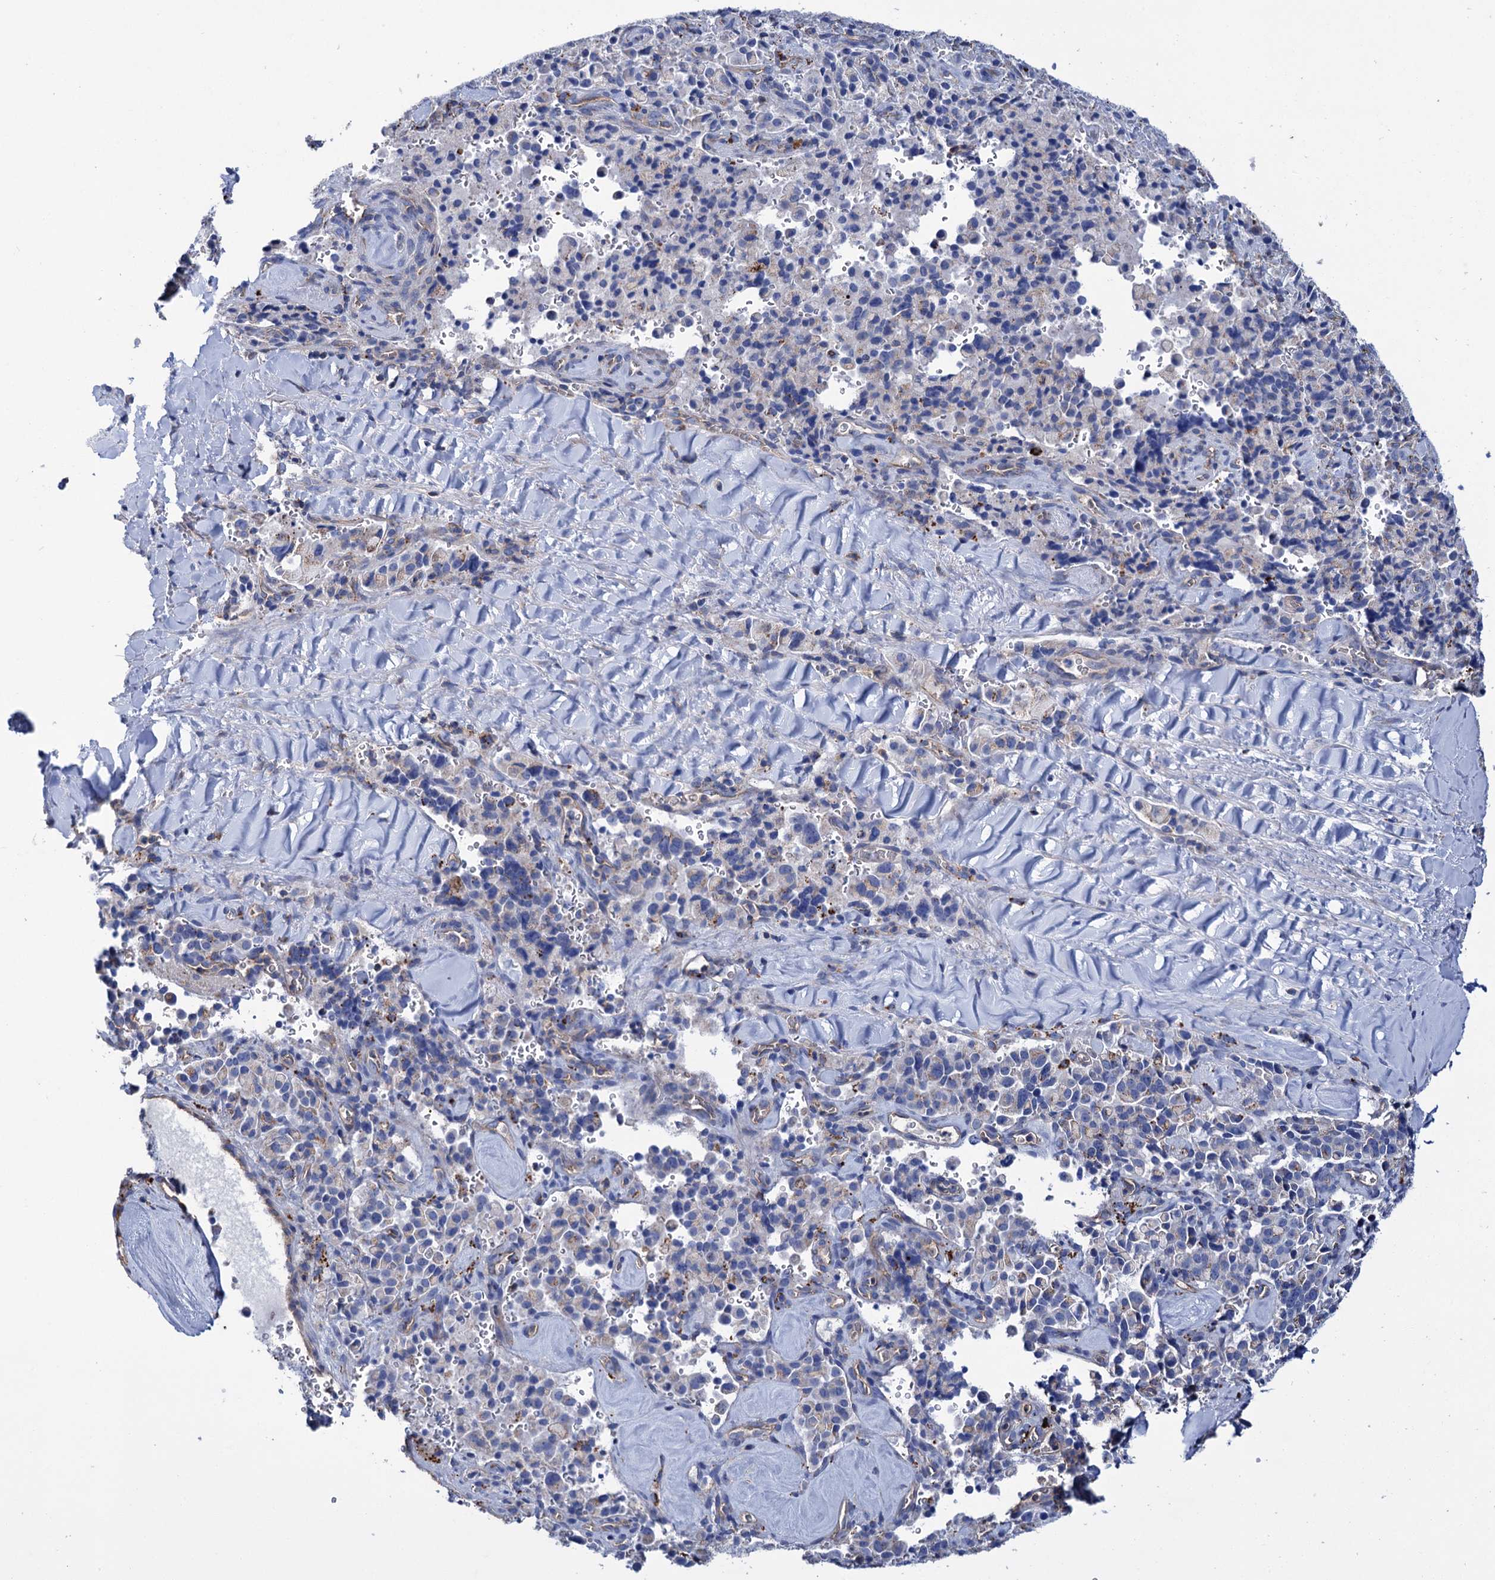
{"staining": {"intensity": "negative", "quantity": "none", "location": "none"}, "tissue": "pancreatic cancer", "cell_type": "Tumor cells", "image_type": "cancer", "snomed": [{"axis": "morphology", "description": "Adenocarcinoma, NOS"}, {"axis": "topography", "description": "Pancreas"}], "caption": "IHC photomicrograph of neoplastic tissue: human pancreatic cancer stained with DAB (3,3'-diaminobenzidine) reveals no significant protein positivity in tumor cells. (DAB (3,3'-diaminobenzidine) immunohistochemistry (IHC) with hematoxylin counter stain).", "gene": "SCPEP1", "patient": {"sex": "male", "age": 65}}